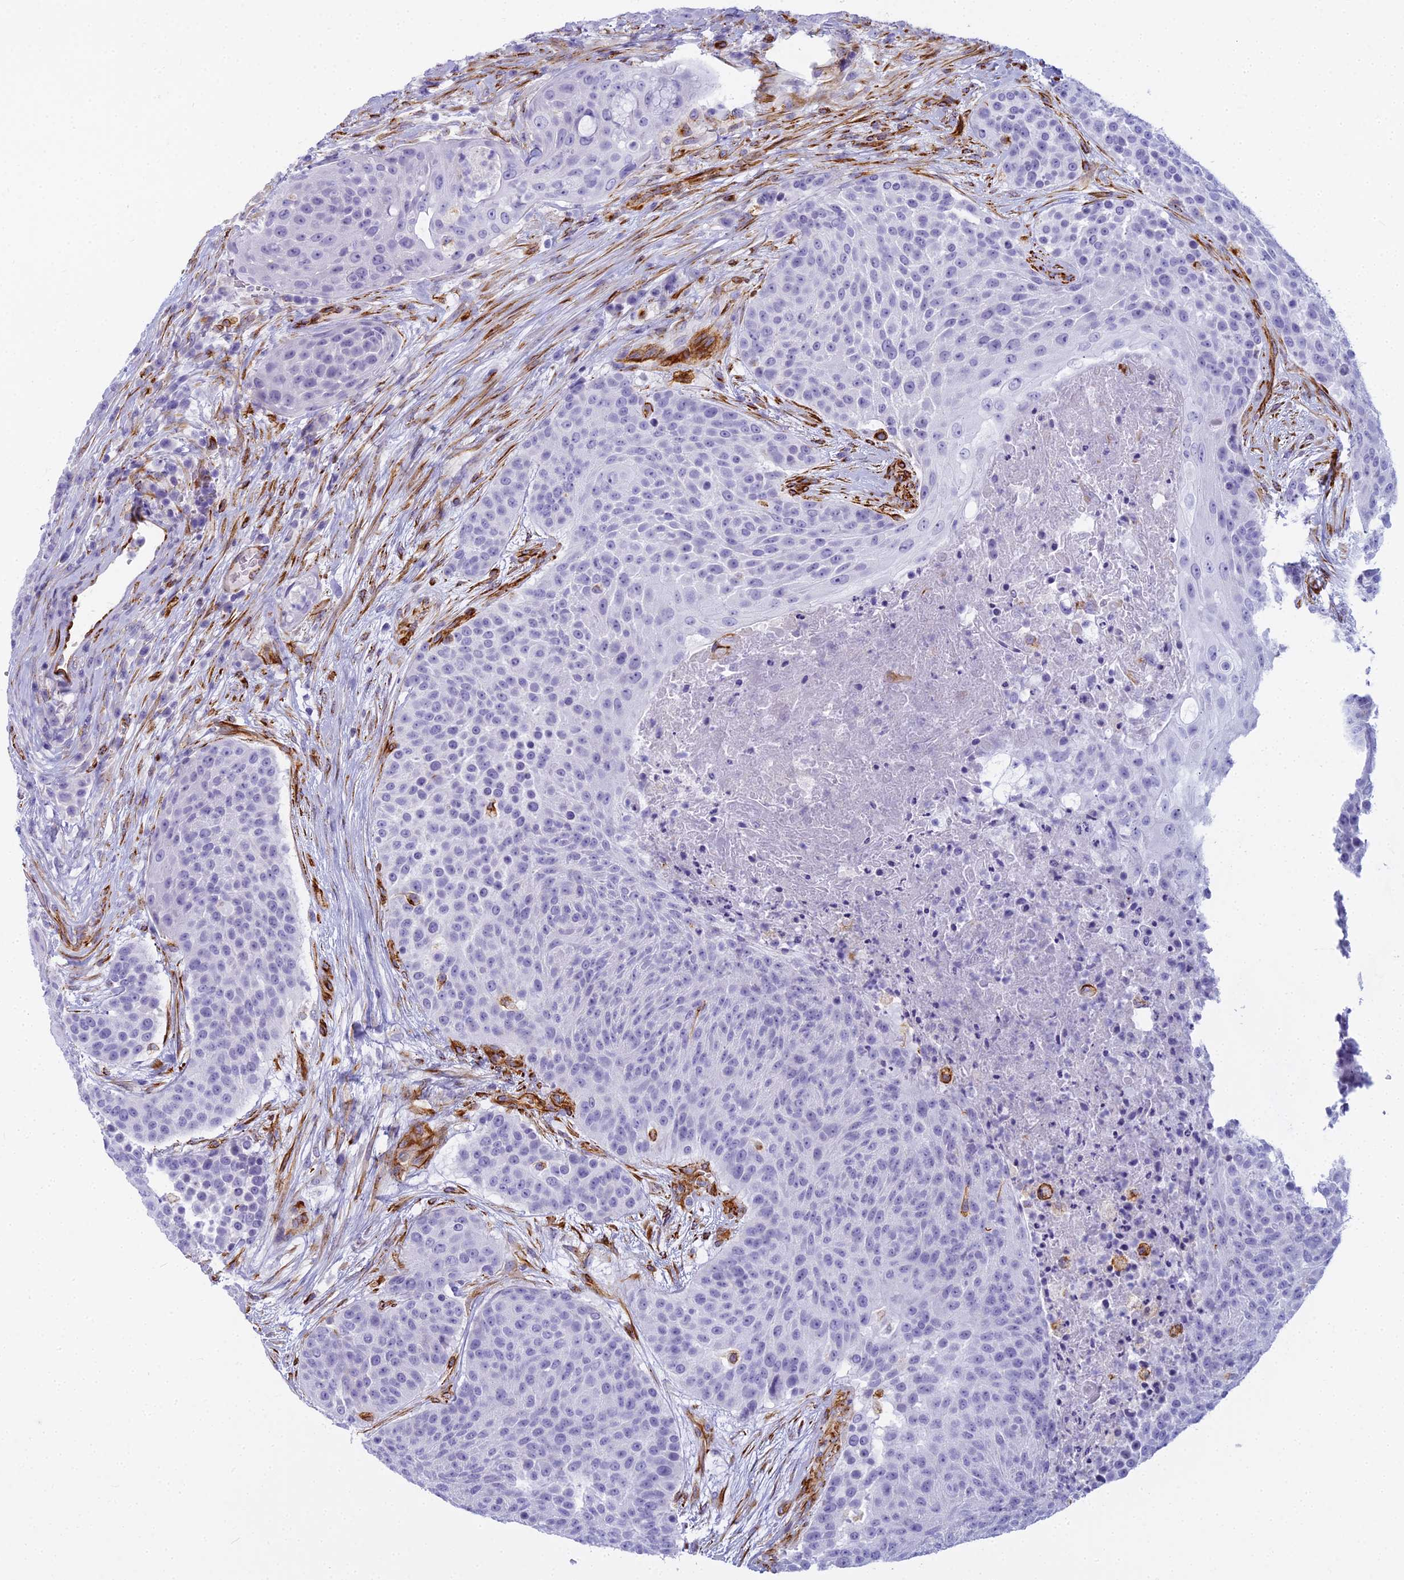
{"staining": {"intensity": "negative", "quantity": "none", "location": "none"}, "tissue": "urothelial cancer", "cell_type": "Tumor cells", "image_type": "cancer", "snomed": [{"axis": "morphology", "description": "Urothelial carcinoma, High grade"}, {"axis": "topography", "description": "Urinary bladder"}], "caption": "Immunohistochemistry (IHC) photomicrograph of human urothelial carcinoma (high-grade) stained for a protein (brown), which reveals no staining in tumor cells.", "gene": "EVI2A", "patient": {"sex": "female", "age": 63}}